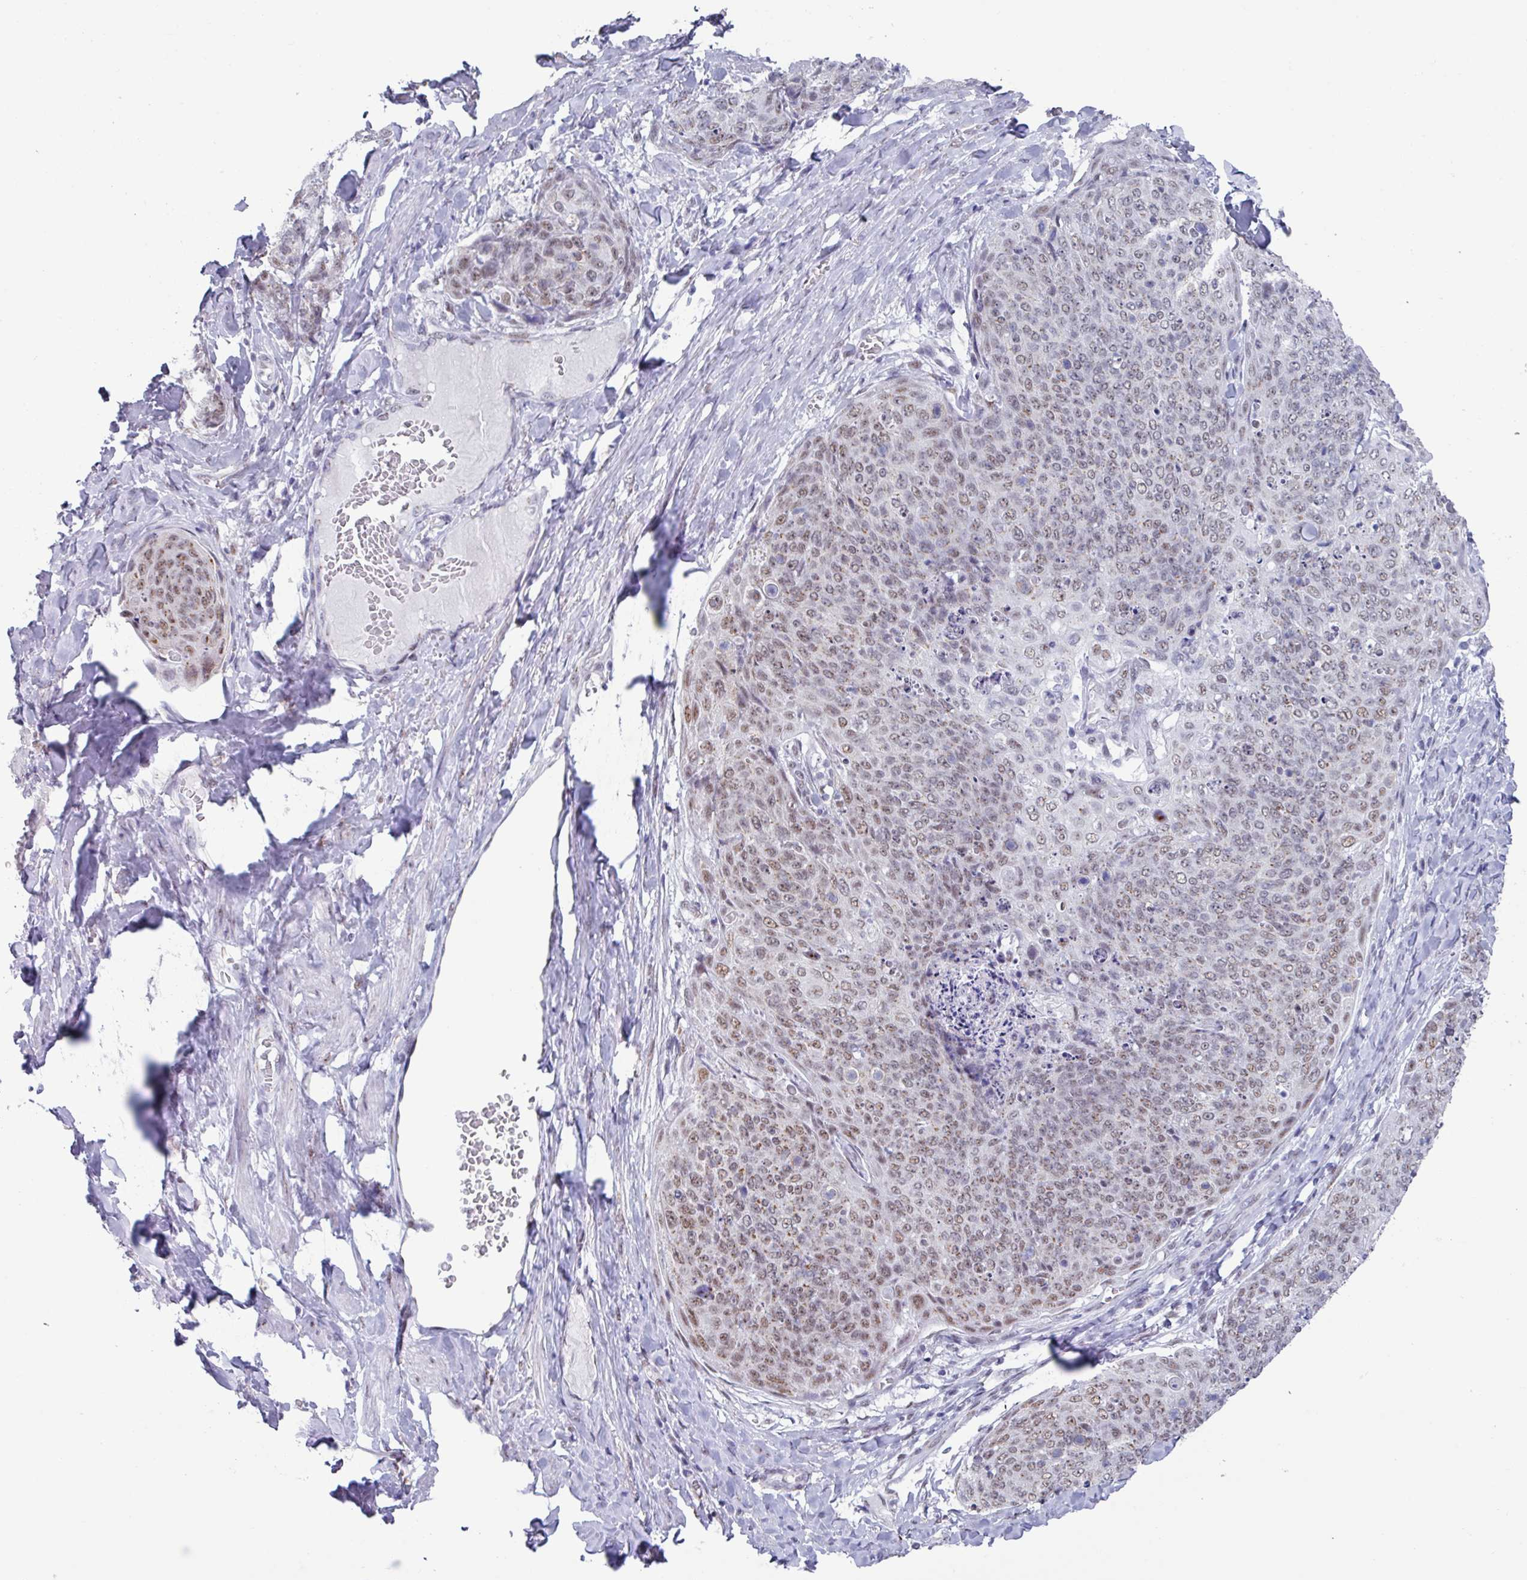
{"staining": {"intensity": "weak", "quantity": ">75%", "location": "nuclear"}, "tissue": "skin cancer", "cell_type": "Tumor cells", "image_type": "cancer", "snomed": [{"axis": "morphology", "description": "Squamous cell carcinoma, NOS"}, {"axis": "topography", "description": "Skin"}, {"axis": "topography", "description": "Vulva"}], "caption": "Protein expression by IHC displays weak nuclear positivity in approximately >75% of tumor cells in squamous cell carcinoma (skin).", "gene": "PUF60", "patient": {"sex": "female", "age": 85}}